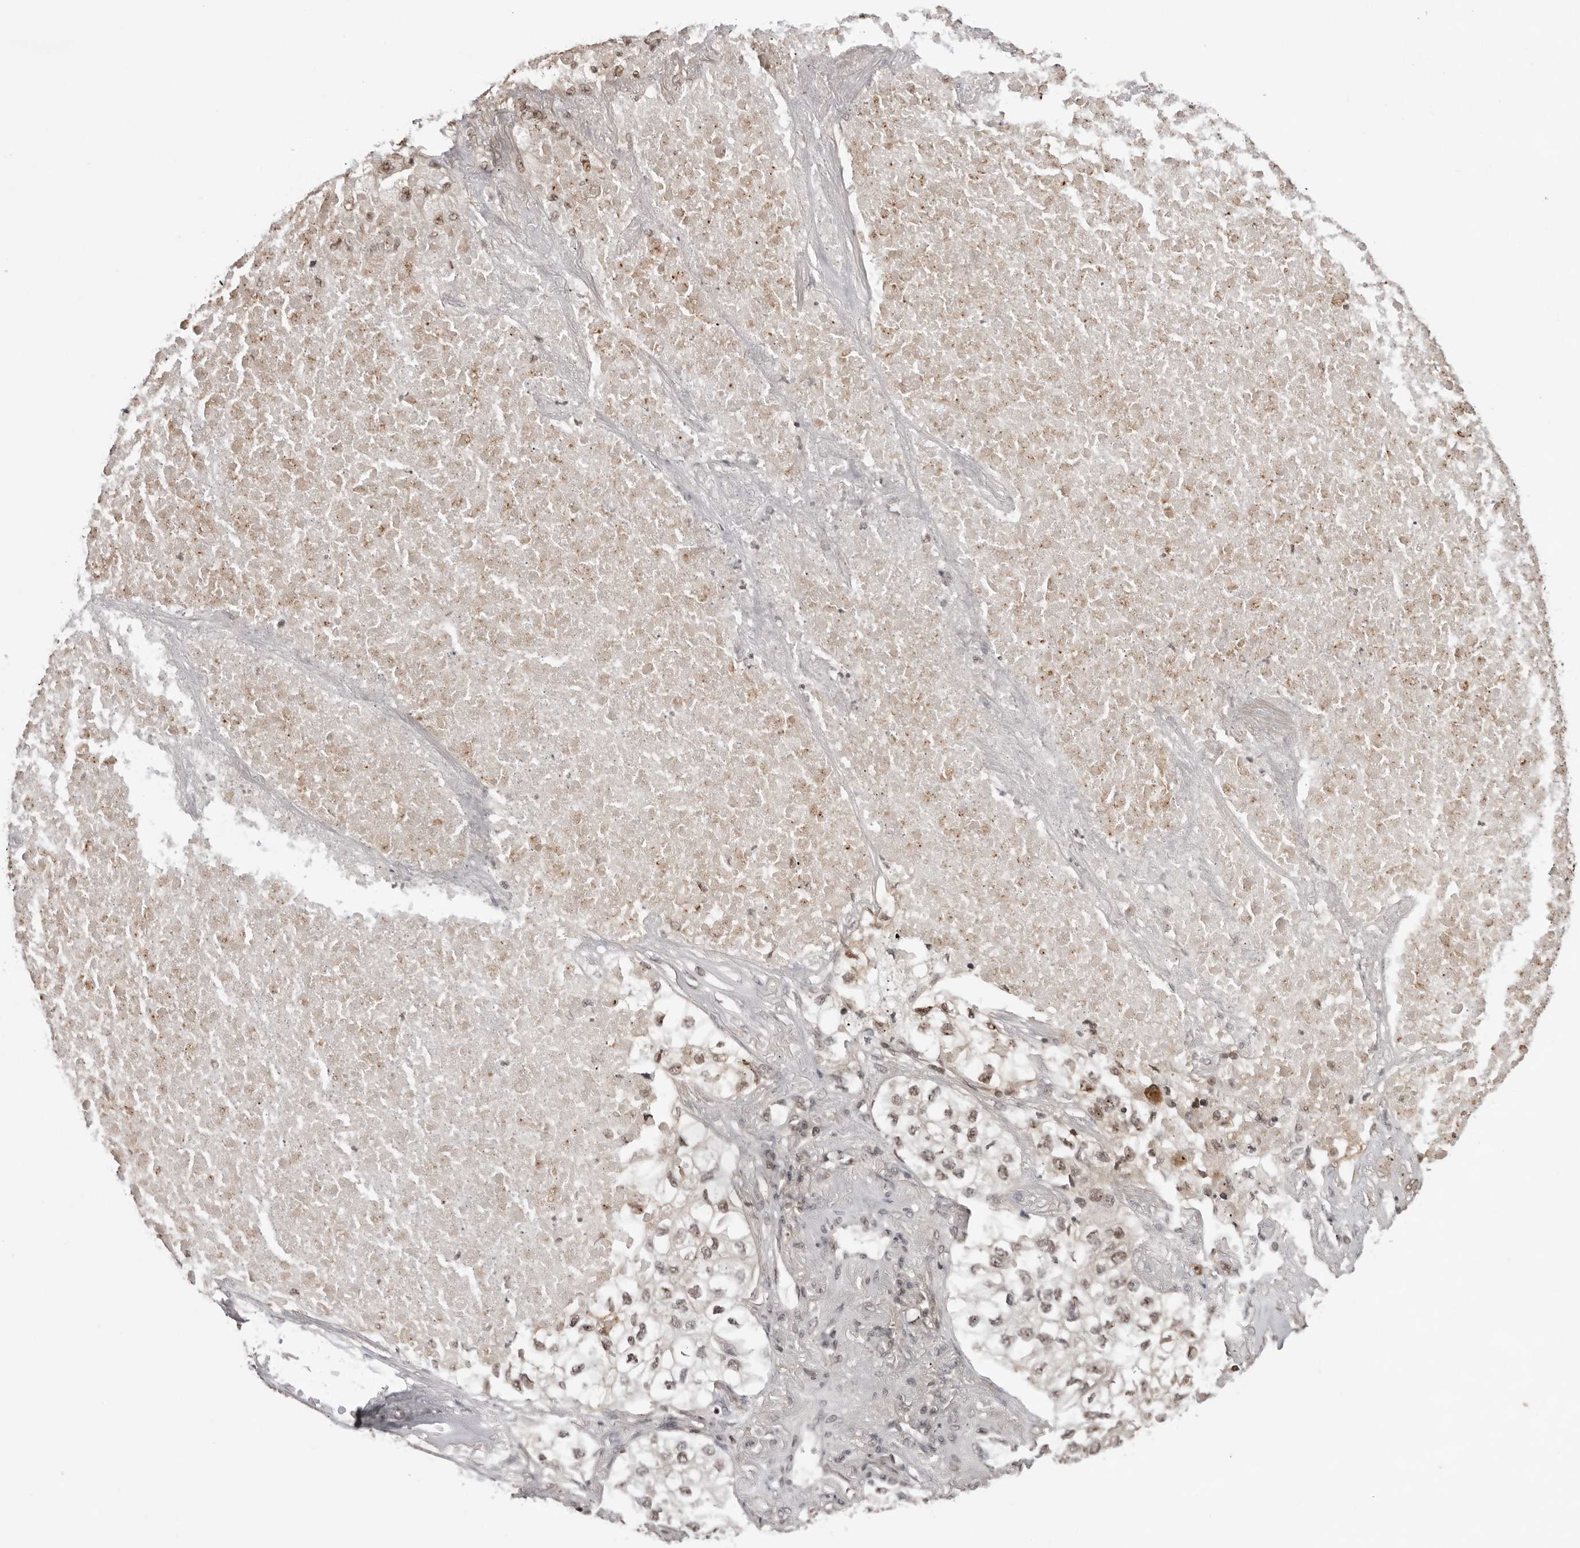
{"staining": {"intensity": "moderate", "quantity": ">75%", "location": "nuclear"}, "tissue": "lung cancer", "cell_type": "Tumor cells", "image_type": "cancer", "snomed": [{"axis": "morphology", "description": "Adenocarcinoma, NOS"}, {"axis": "topography", "description": "Lung"}], "caption": "Immunohistochemical staining of lung adenocarcinoma exhibits medium levels of moderate nuclear protein positivity in approximately >75% of tumor cells.", "gene": "SDE2", "patient": {"sex": "male", "age": 63}}